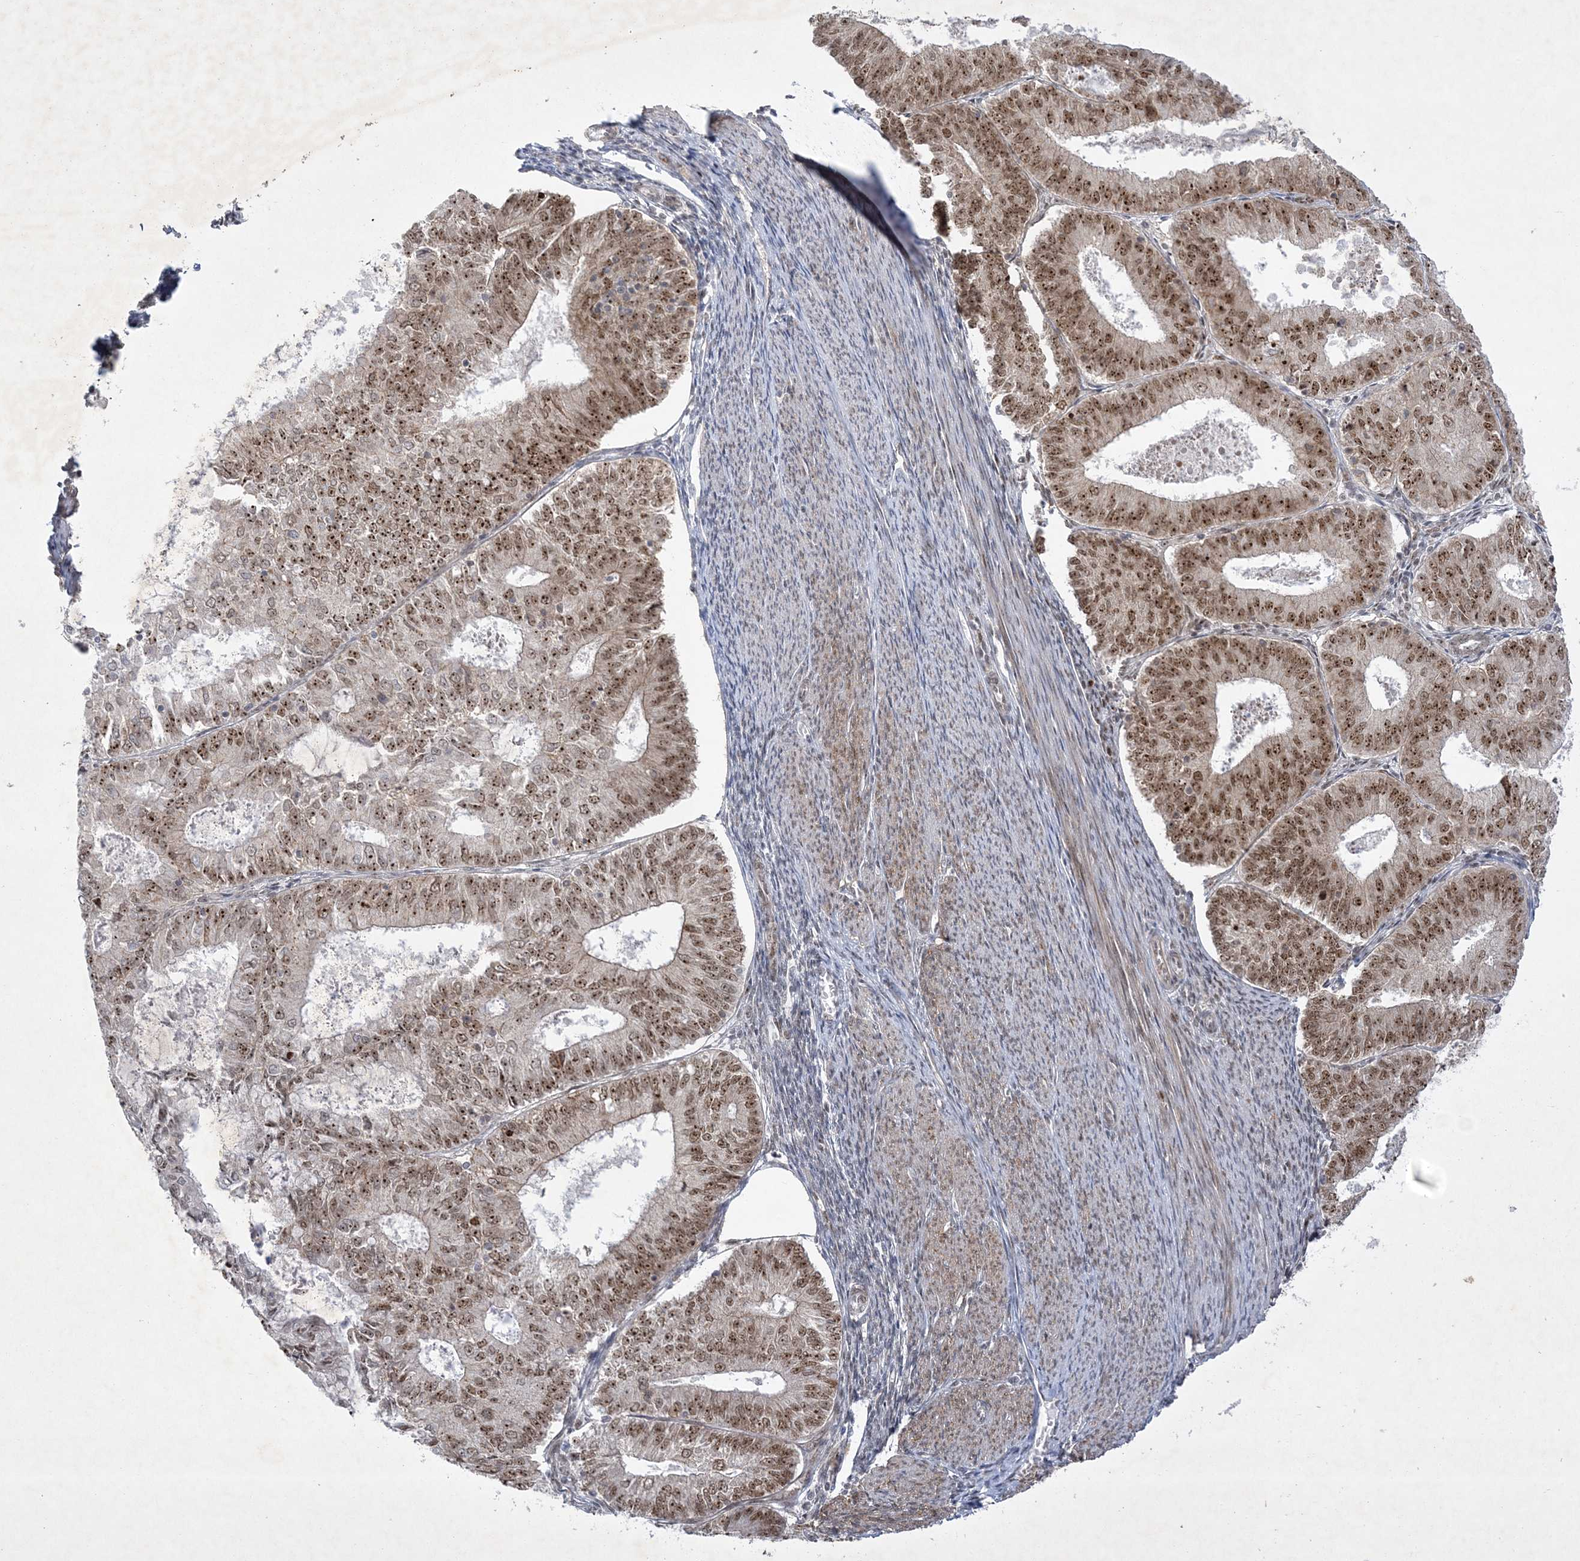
{"staining": {"intensity": "moderate", "quantity": ">75%", "location": "nuclear"}, "tissue": "endometrial cancer", "cell_type": "Tumor cells", "image_type": "cancer", "snomed": [{"axis": "morphology", "description": "Adenocarcinoma, NOS"}, {"axis": "topography", "description": "Endometrium"}], "caption": "Immunohistochemical staining of human endometrial cancer (adenocarcinoma) demonstrates moderate nuclear protein positivity in approximately >75% of tumor cells. Using DAB (brown) and hematoxylin (blue) stains, captured at high magnification using brightfield microscopy.", "gene": "NPM3", "patient": {"sex": "female", "age": 57}}